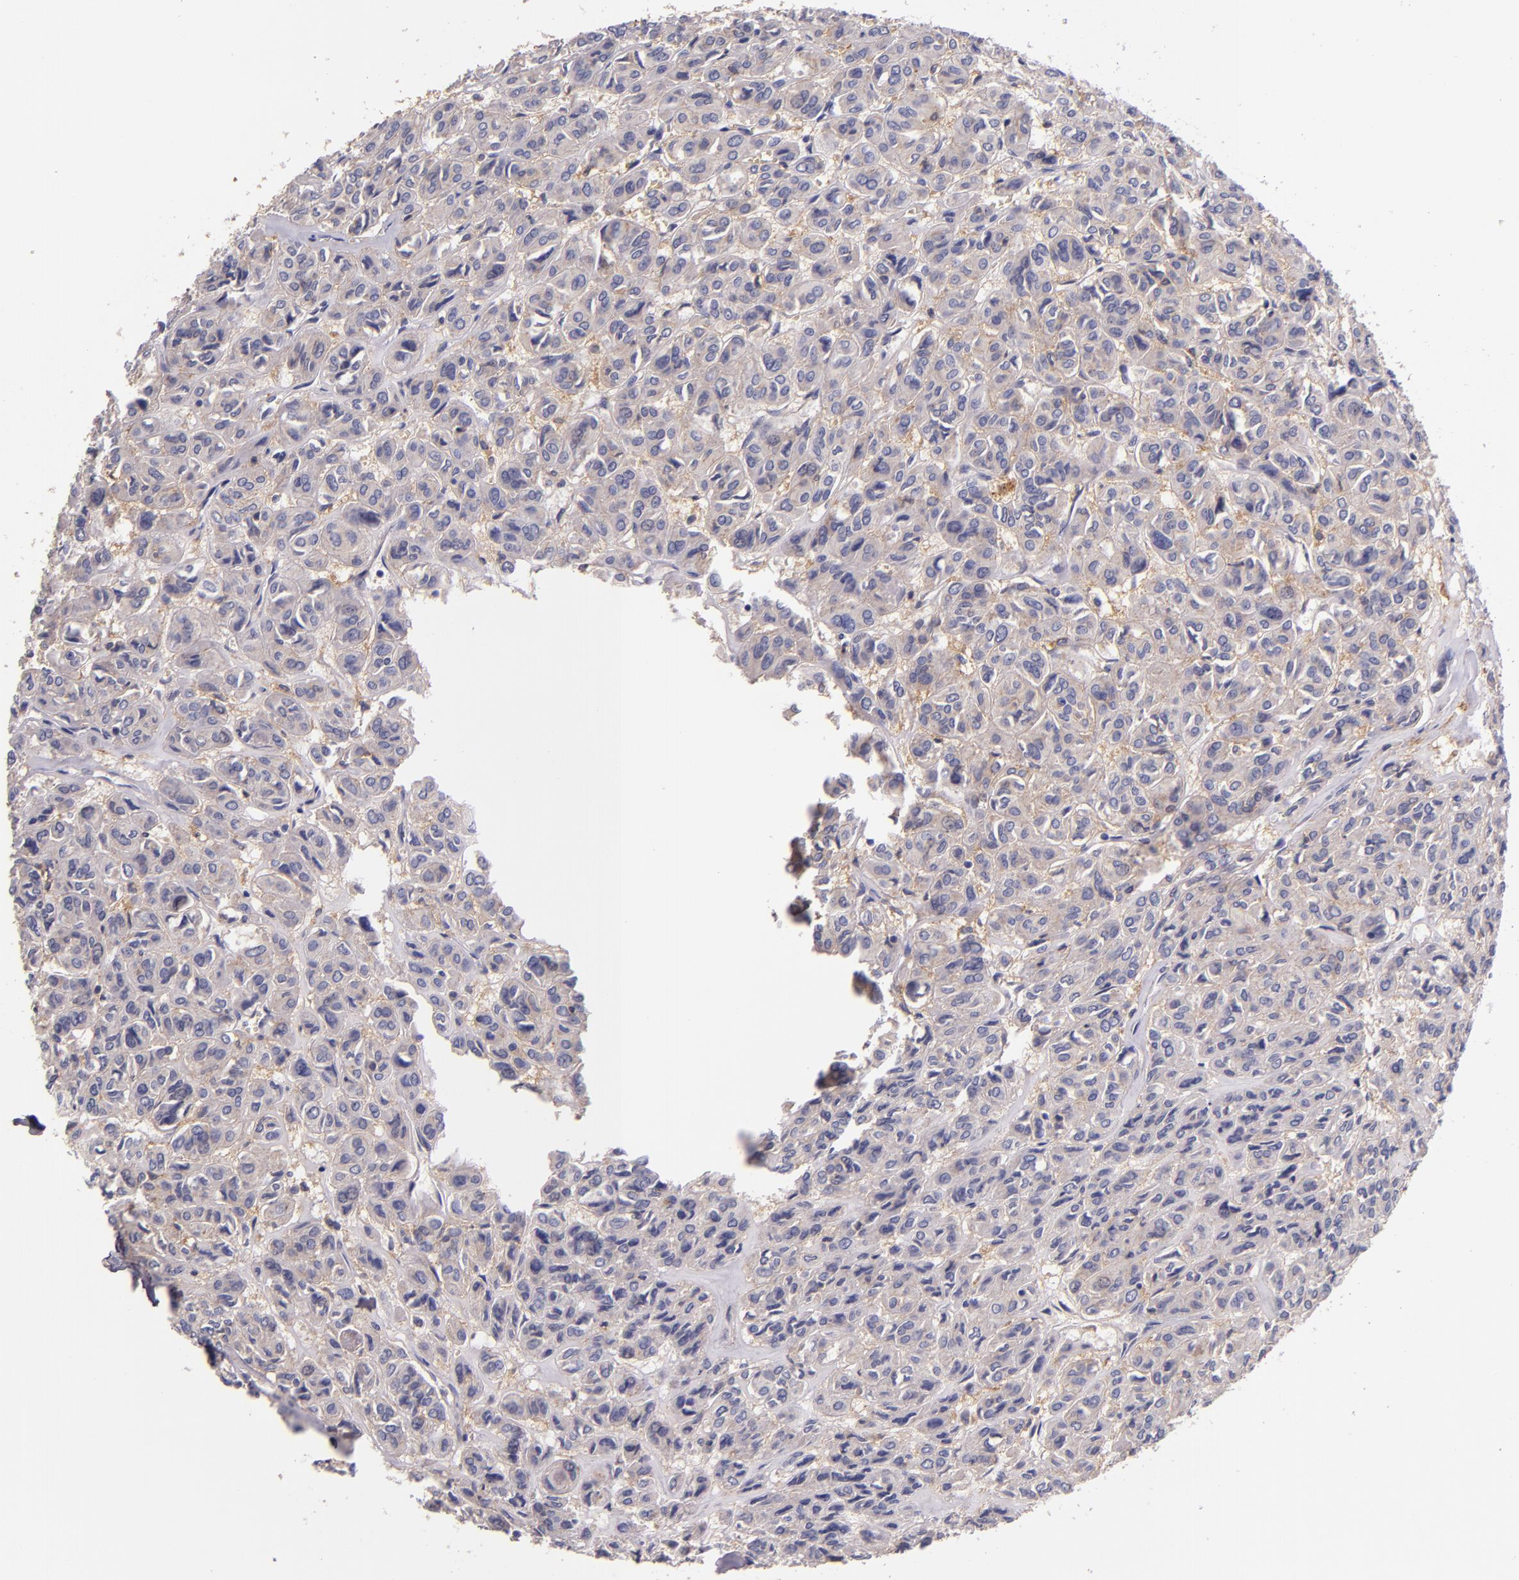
{"staining": {"intensity": "weak", "quantity": ">75%", "location": "cytoplasmic/membranous"}, "tissue": "thyroid cancer", "cell_type": "Tumor cells", "image_type": "cancer", "snomed": [{"axis": "morphology", "description": "Follicular adenoma carcinoma, NOS"}, {"axis": "topography", "description": "Thyroid gland"}], "caption": "An image of thyroid follicular adenoma carcinoma stained for a protein exhibits weak cytoplasmic/membranous brown staining in tumor cells.", "gene": "C5AR1", "patient": {"sex": "female", "age": 71}}